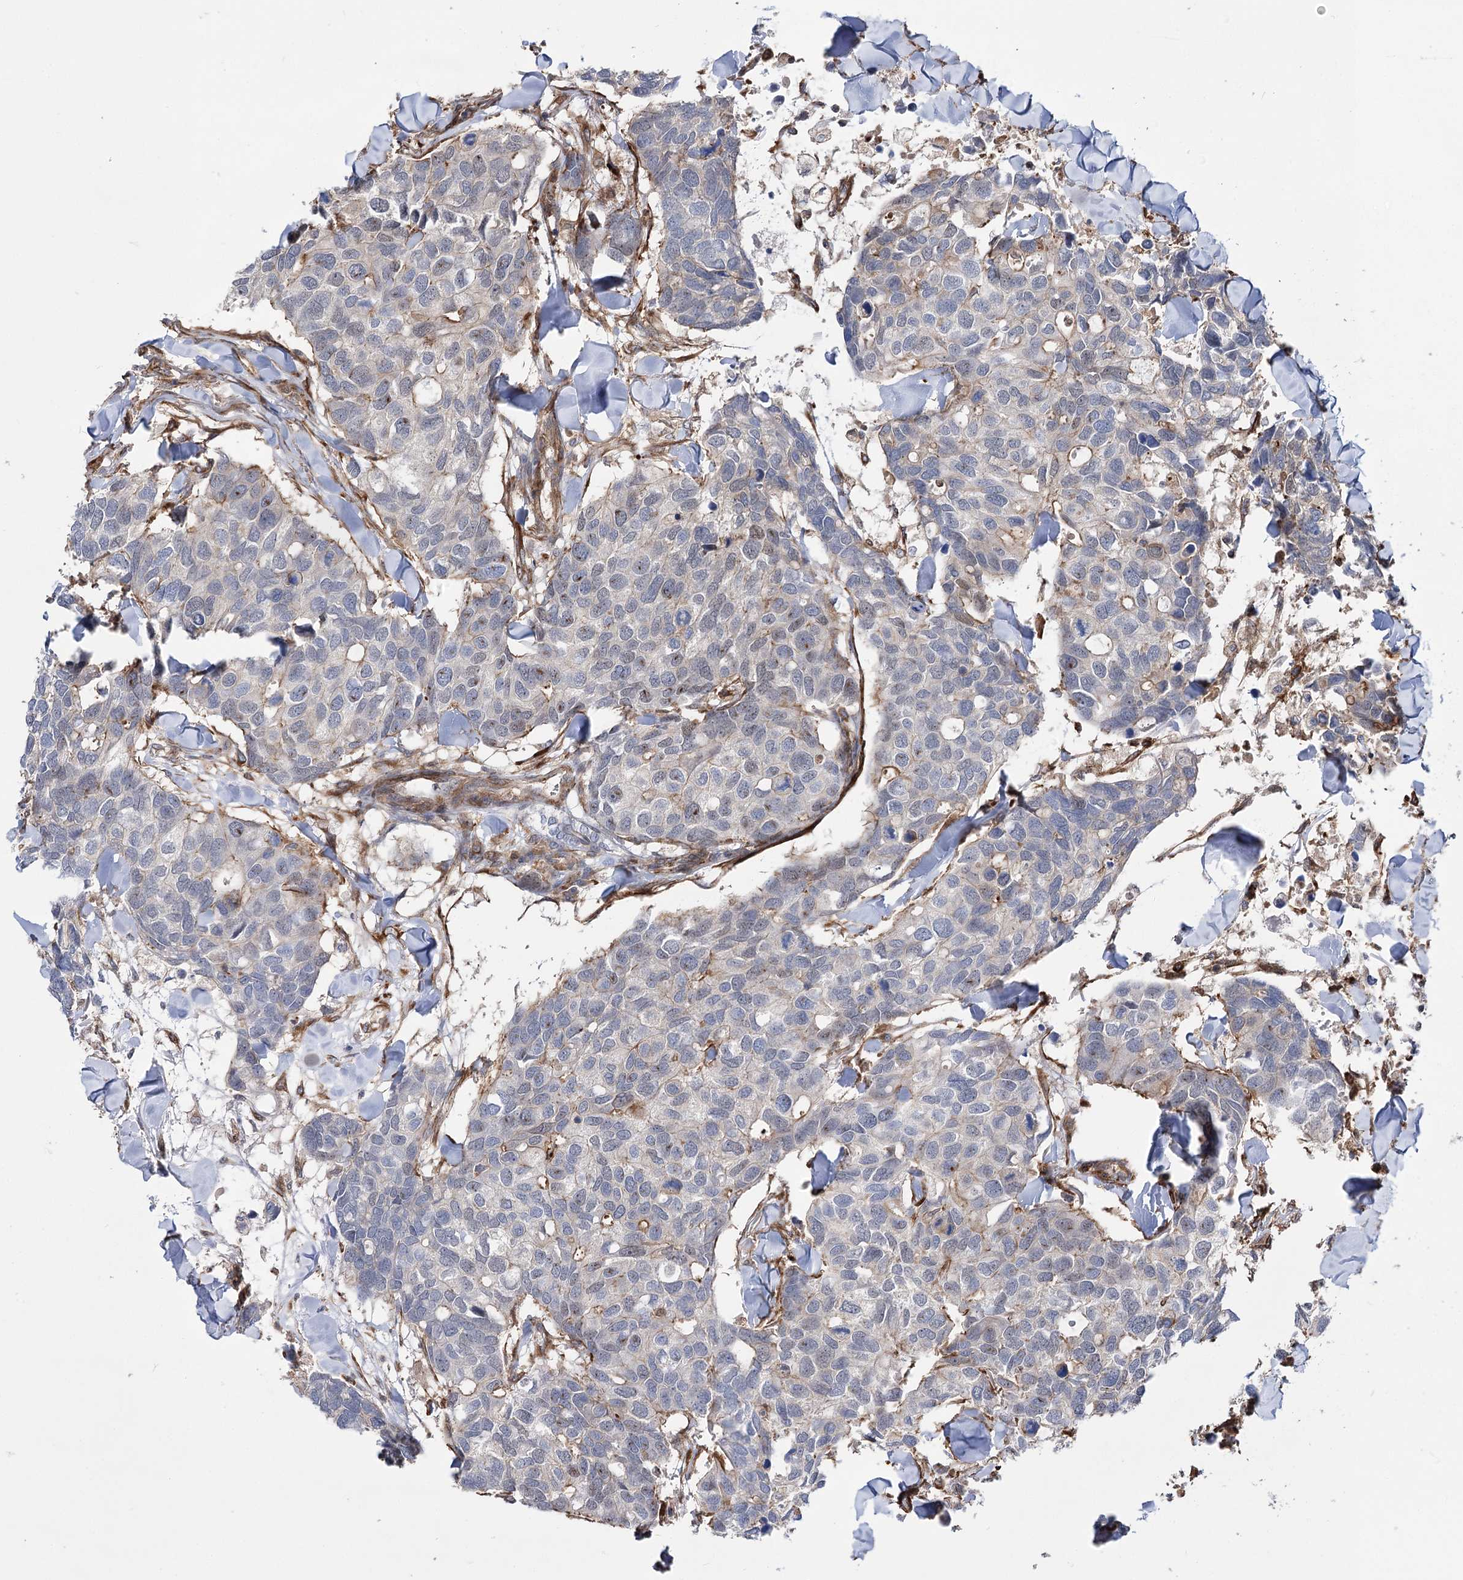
{"staining": {"intensity": "negative", "quantity": "none", "location": "none"}, "tissue": "breast cancer", "cell_type": "Tumor cells", "image_type": "cancer", "snomed": [{"axis": "morphology", "description": "Duct carcinoma"}, {"axis": "topography", "description": "Breast"}], "caption": "Tumor cells are negative for brown protein staining in breast cancer (infiltrating ductal carcinoma).", "gene": "DPP3", "patient": {"sex": "female", "age": 83}}